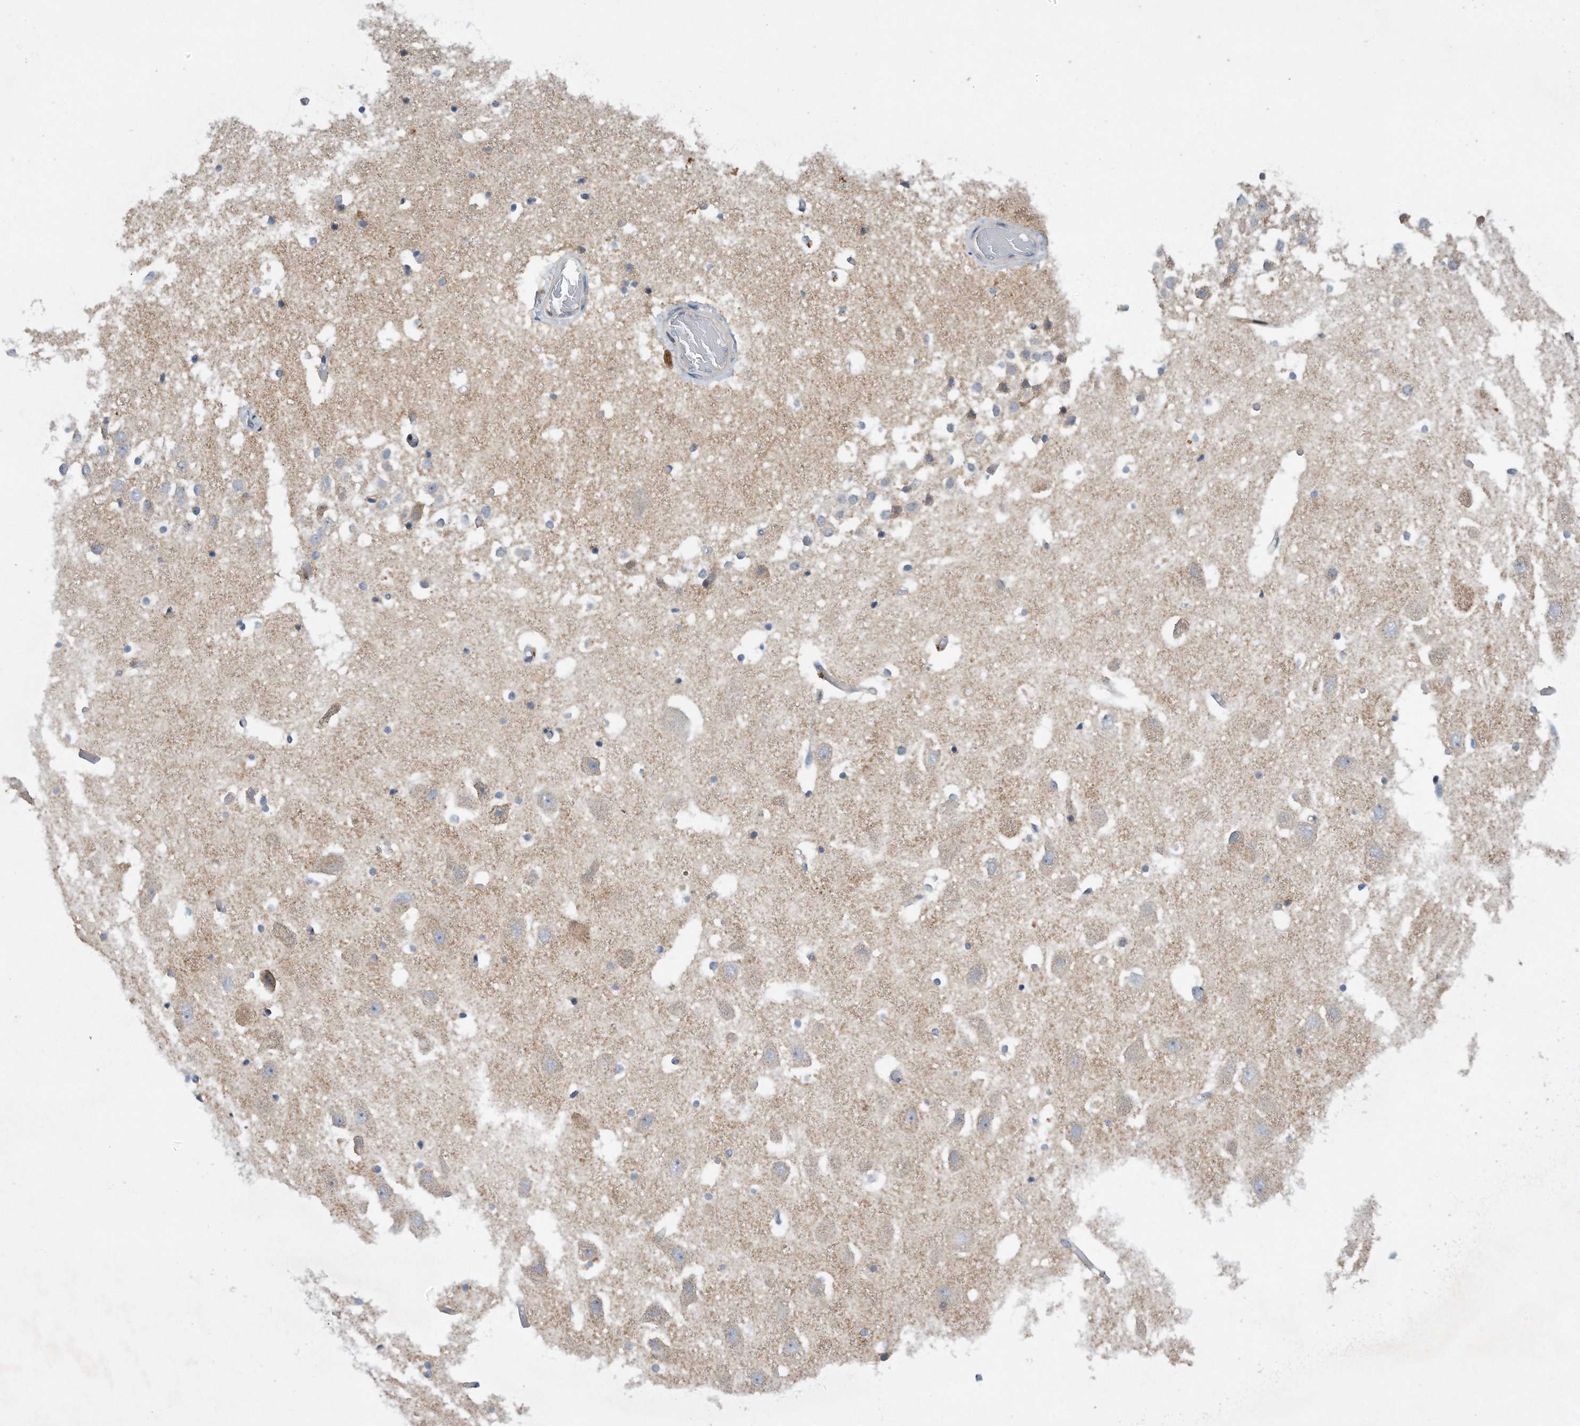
{"staining": {"intensity": "negative", "quantity": "none", "location": "none"}, "tissue": "hippocampus", "cell_type": "Glial cells", "image_type": "normal", "snomed": [{"axis": "morphology", "description": "Normal tissue, NOS"}, {"axis": "topography", "description": "Hippocampus"}], "caption": "This photomicrograph is of benign hippocampus stained with immunohistochemistry (IHC) to label a protein in brown with the nuclei are counter-stained blue. There is no staining in glial cells. The staining is performed using DAB (3,3'-diaminobenzidine) brown chromogen with nuclei counter-stained in using hematoxylin.", "gene": "CDH12", "patient": {"sex": "female", "age": 52}}